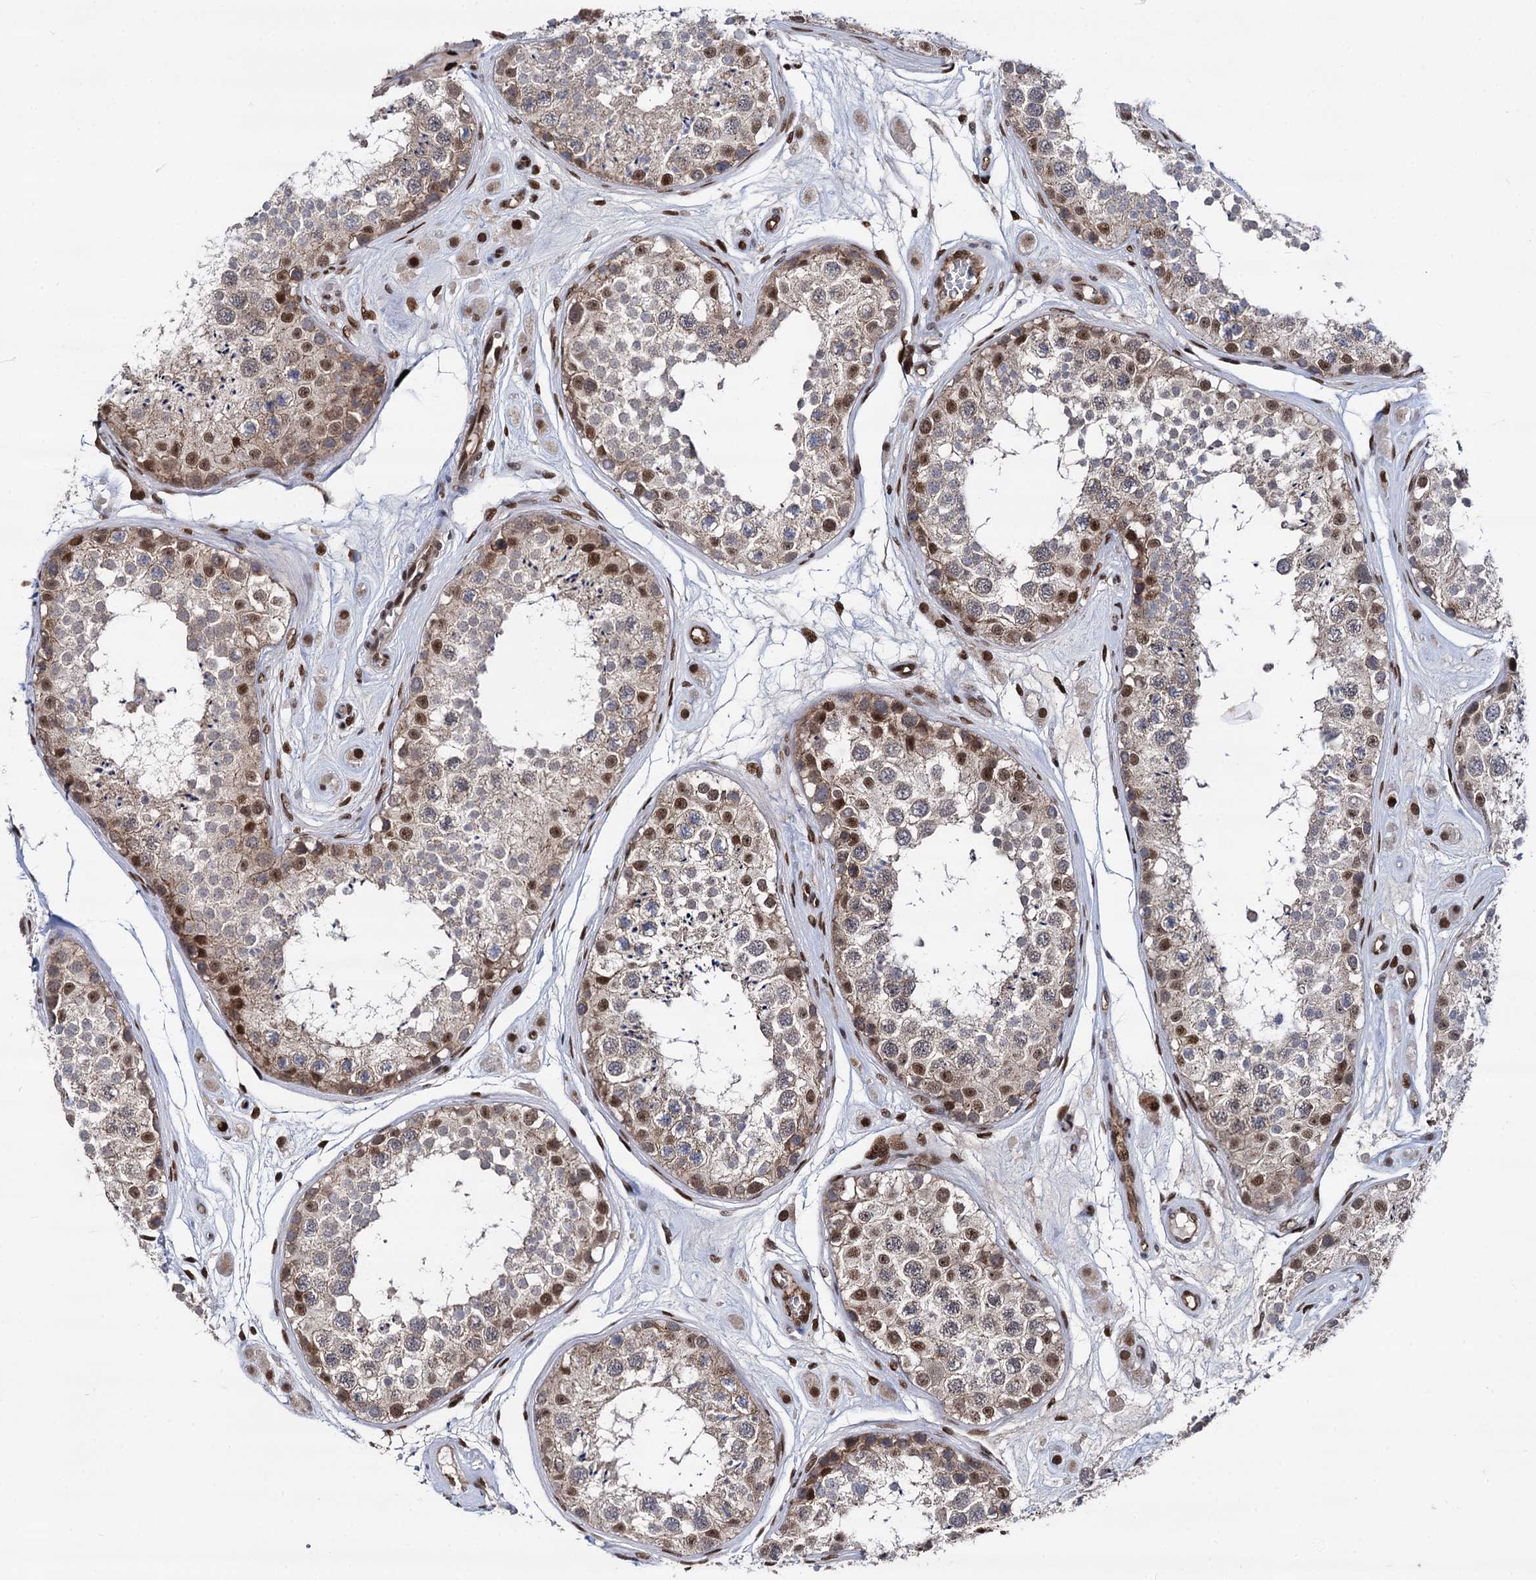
{"staining": {"intensity": "moderate", "quantity": "25%-75%", "location": "cytoplasmic/membranous,nuclear"}, "tissue": "testis", "cell_type": "Cells in seminiferous ducts", "image_type": "normal", "snomed": [{"axis": "morphology", "description": "Normal tissue, NOS"}, {"axis": "topography", "description": "Testis"}], "caption": "Protein analysis of normal testis shows moderate cytoplasmic/membranous,nuclear expression in about 25%-75% of cells in seminiferous ducts. The staining is performed using DAB brown chromogen to label protein expression. The nuclei are counter-stained blue using hematoxylin.", "gene": "GALNT11", "patient": {"sex": "male", "age": 25}}